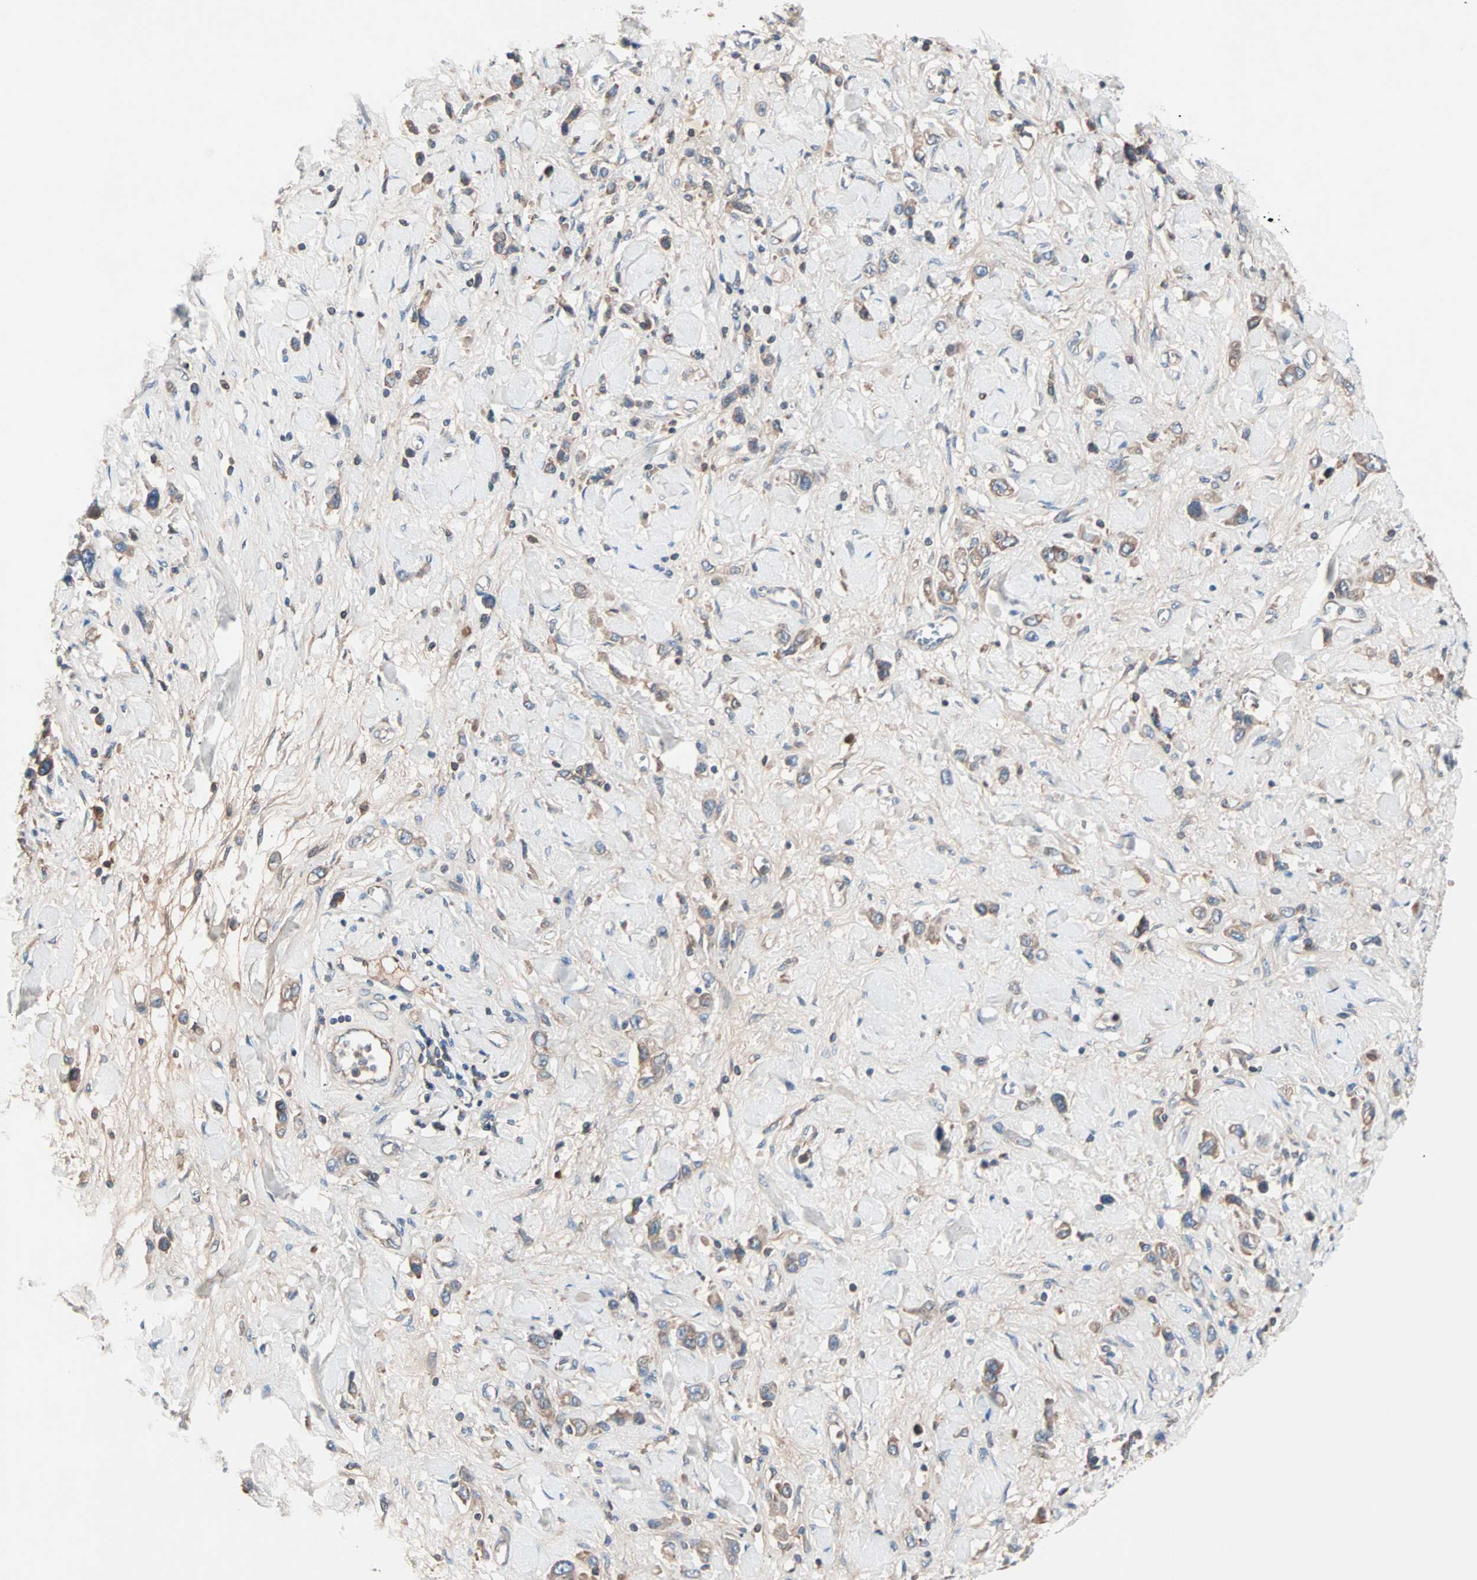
{"staining": {"intensity": "weak", "quantity": ">75%", "location": "cytoplasmic/membranous"}, "tissue": "stomach cancer", "cell_type": "Tumor cells", "image_type": "cancer", "snomed": [{"axis": "morphology", "description": "Normal tissue, NOS"}, {"axis": "morphology", "description": "Adenocarcinoma, NOS"}, {"axis": "topography", "description": "Stomach, upper"}, {"axis": "topography", "description": "Stomach"}], "caption": "Weak cytoplasmic/membranous staining for a protein is appreciated in approximately >75% of tumor cells of stomach adenocarcinoma using IHC.", "gene": "CAD", "patient": {"sex": "female", "age": 65}}